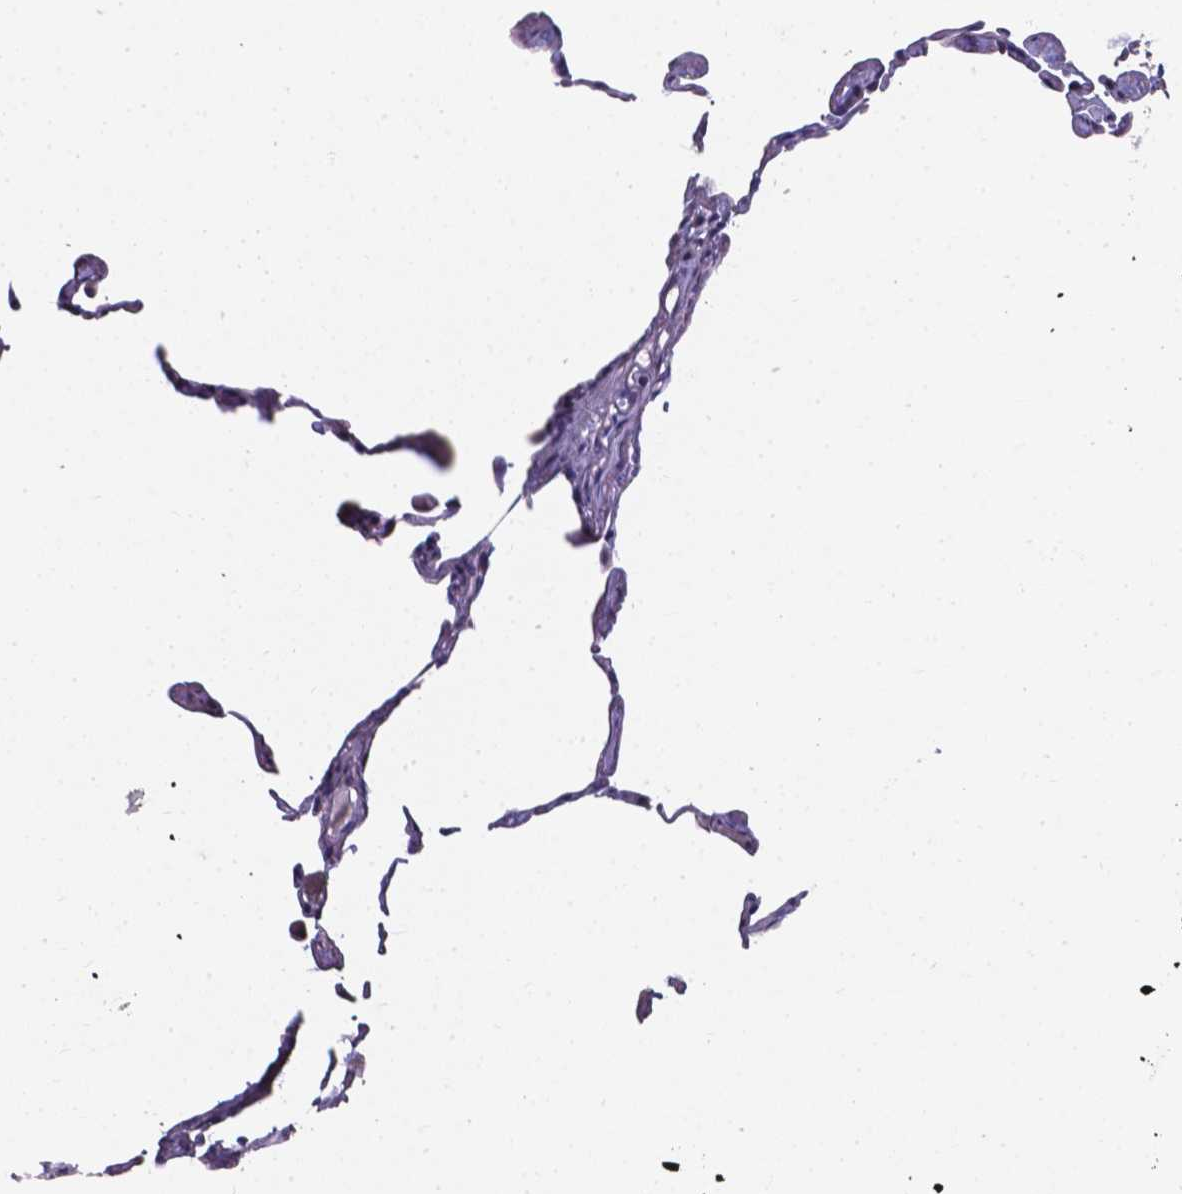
{"staining": {"intensity": "negative", "quantity": "none", "location": "none"}, "tissue": "lung", "cell_type": "Alveolar cells", "image_type": "normal", "snomed": [{"axis": "morphology", "description": "Normal tissue, NOS"}, {"axis": "topography", "description": "Lung"}], "caption": "Alveolar cells are negative for brown protein staining in normal lung. (DAB (3,3'-diaminobenzidine) immunohistochemistry visualized using brightfield microscopy, high magnification).", "gene": "AKR1B10", "patient": {"sex": "female", "age": 57}}